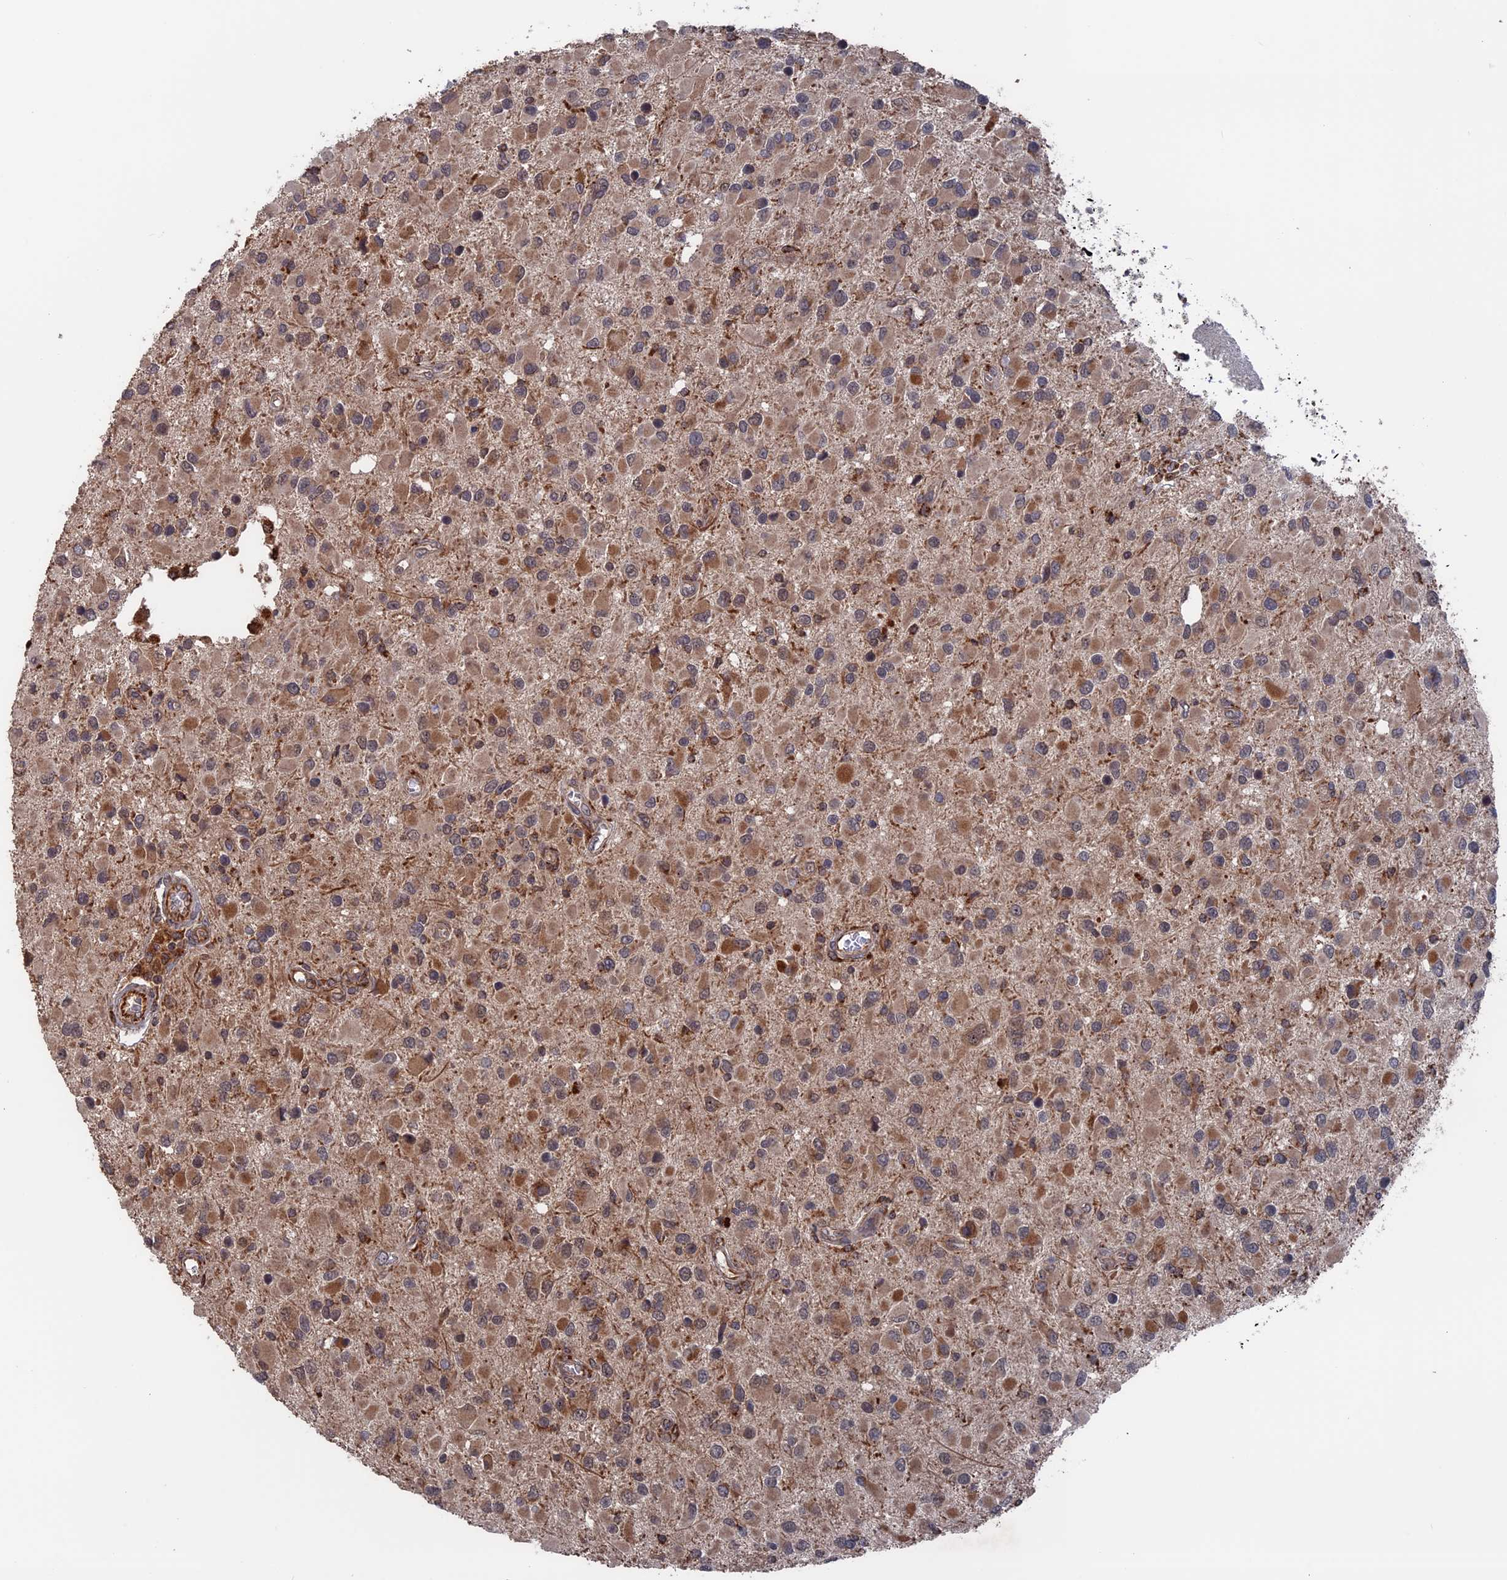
{"staining": {"intensity": "moderate", "quantity": "25%-75%", "location": "cytoplasmic/membranous"}, "tissue": "glioma", "cell_type": "Tumor cells", "image_type": "cancer", "snomed": [{"axis": "morphology", "description": "Glioma, malignant, High grade"}, {"axis": "topography", "description": "Brain"}], "caption": "Glioma tissue displays moderate cytoplasmic/membranous staining in approximately 25%-75% of tumor cells", "gene": "PLA2G15", "patient": {"sex": "male", "age": 53}}